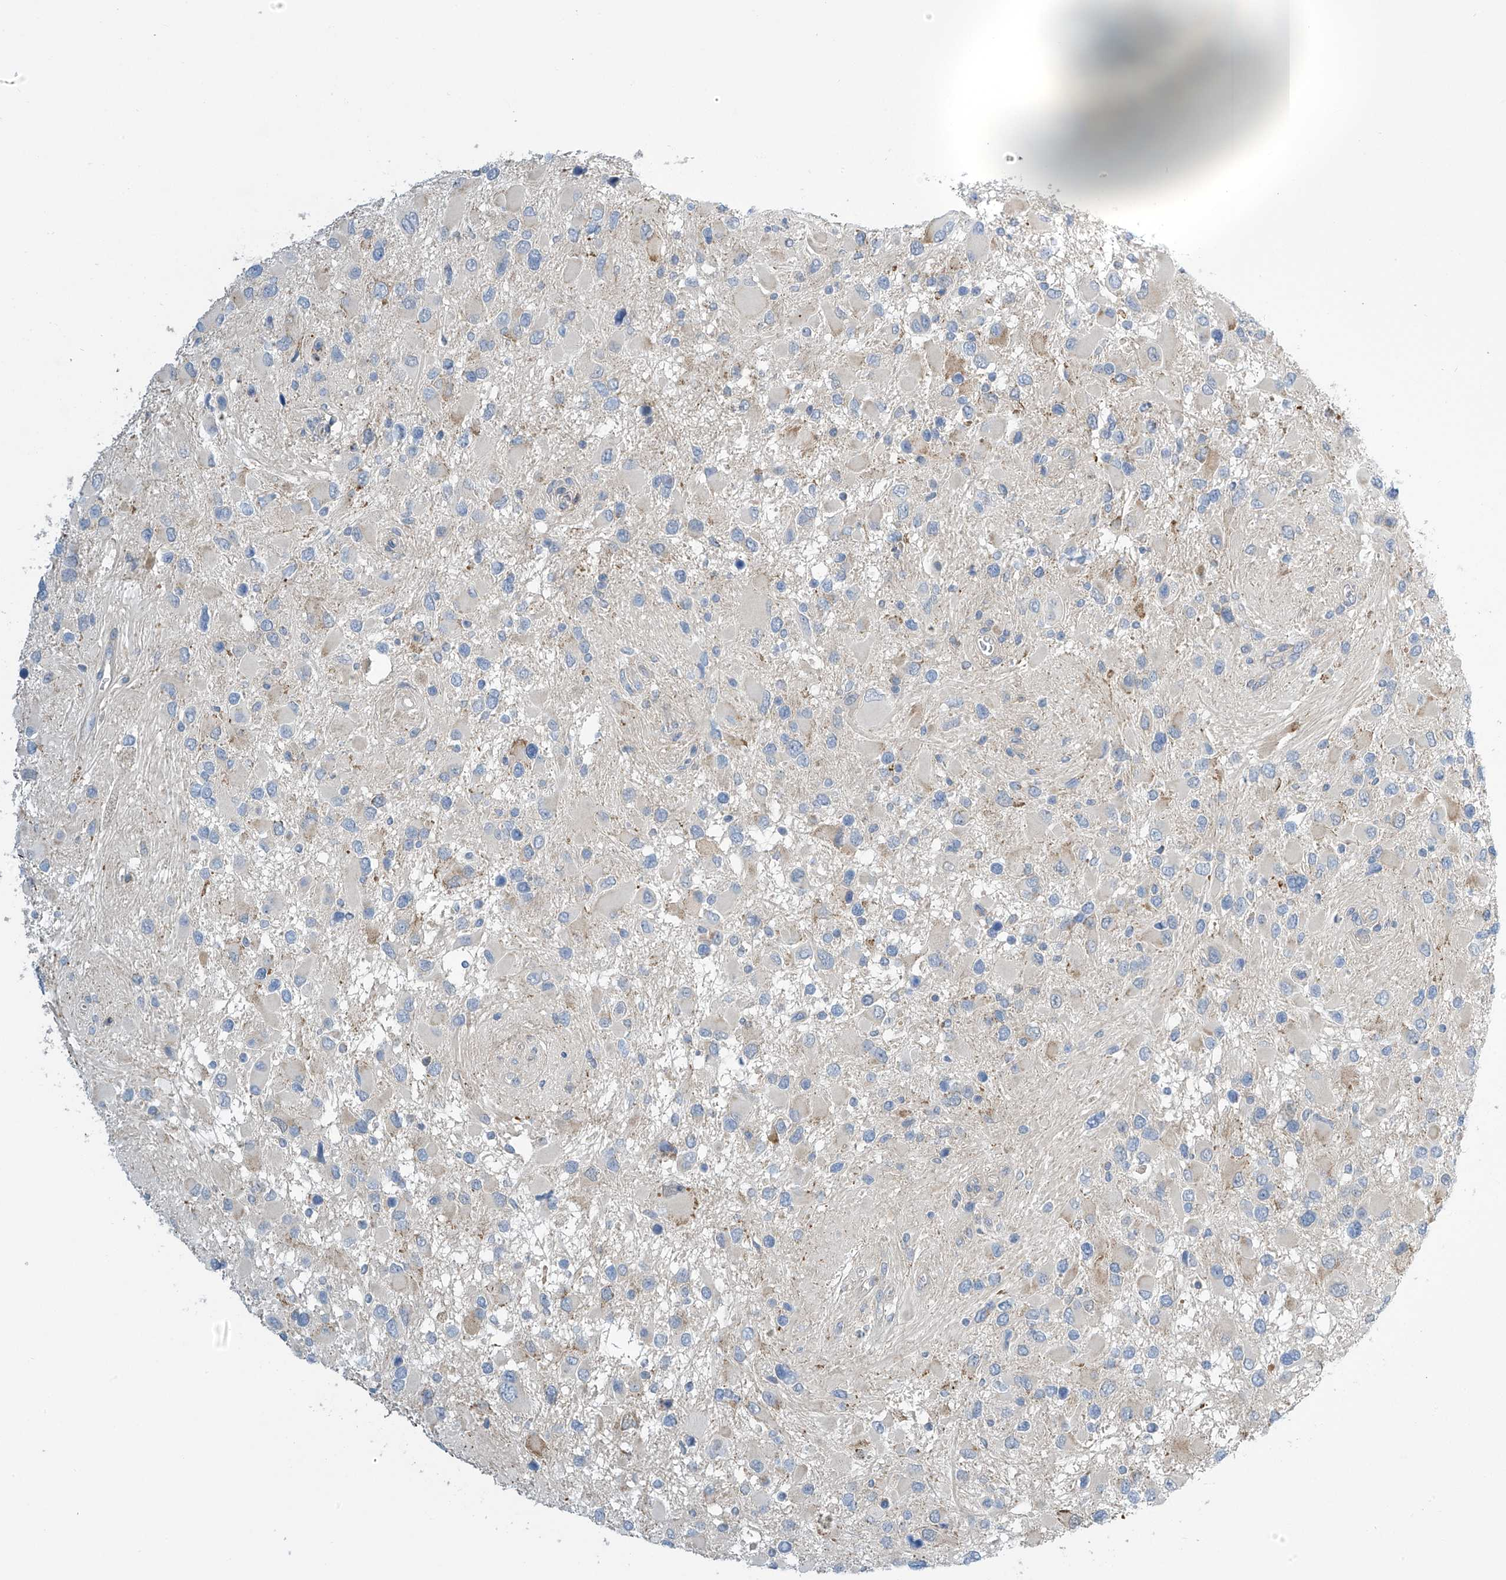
{"staining": {"intensity": "negative", "quantity": "none", "location": "none"}, "tissue": "glioma", "cell_type": "Tumor cells", "image_type": "cancer", "snomed": [{"axis": "morphology", "description": "Glioma, malignant, High grade"}, {"axis": "topography", "description": "Brain"}], "caption": "DAB immunohistochemical staining of glioma reveals no significant staining in tumor cells.", "gene": "IBA57", "patient": {"sex": "male", "age": 53}}